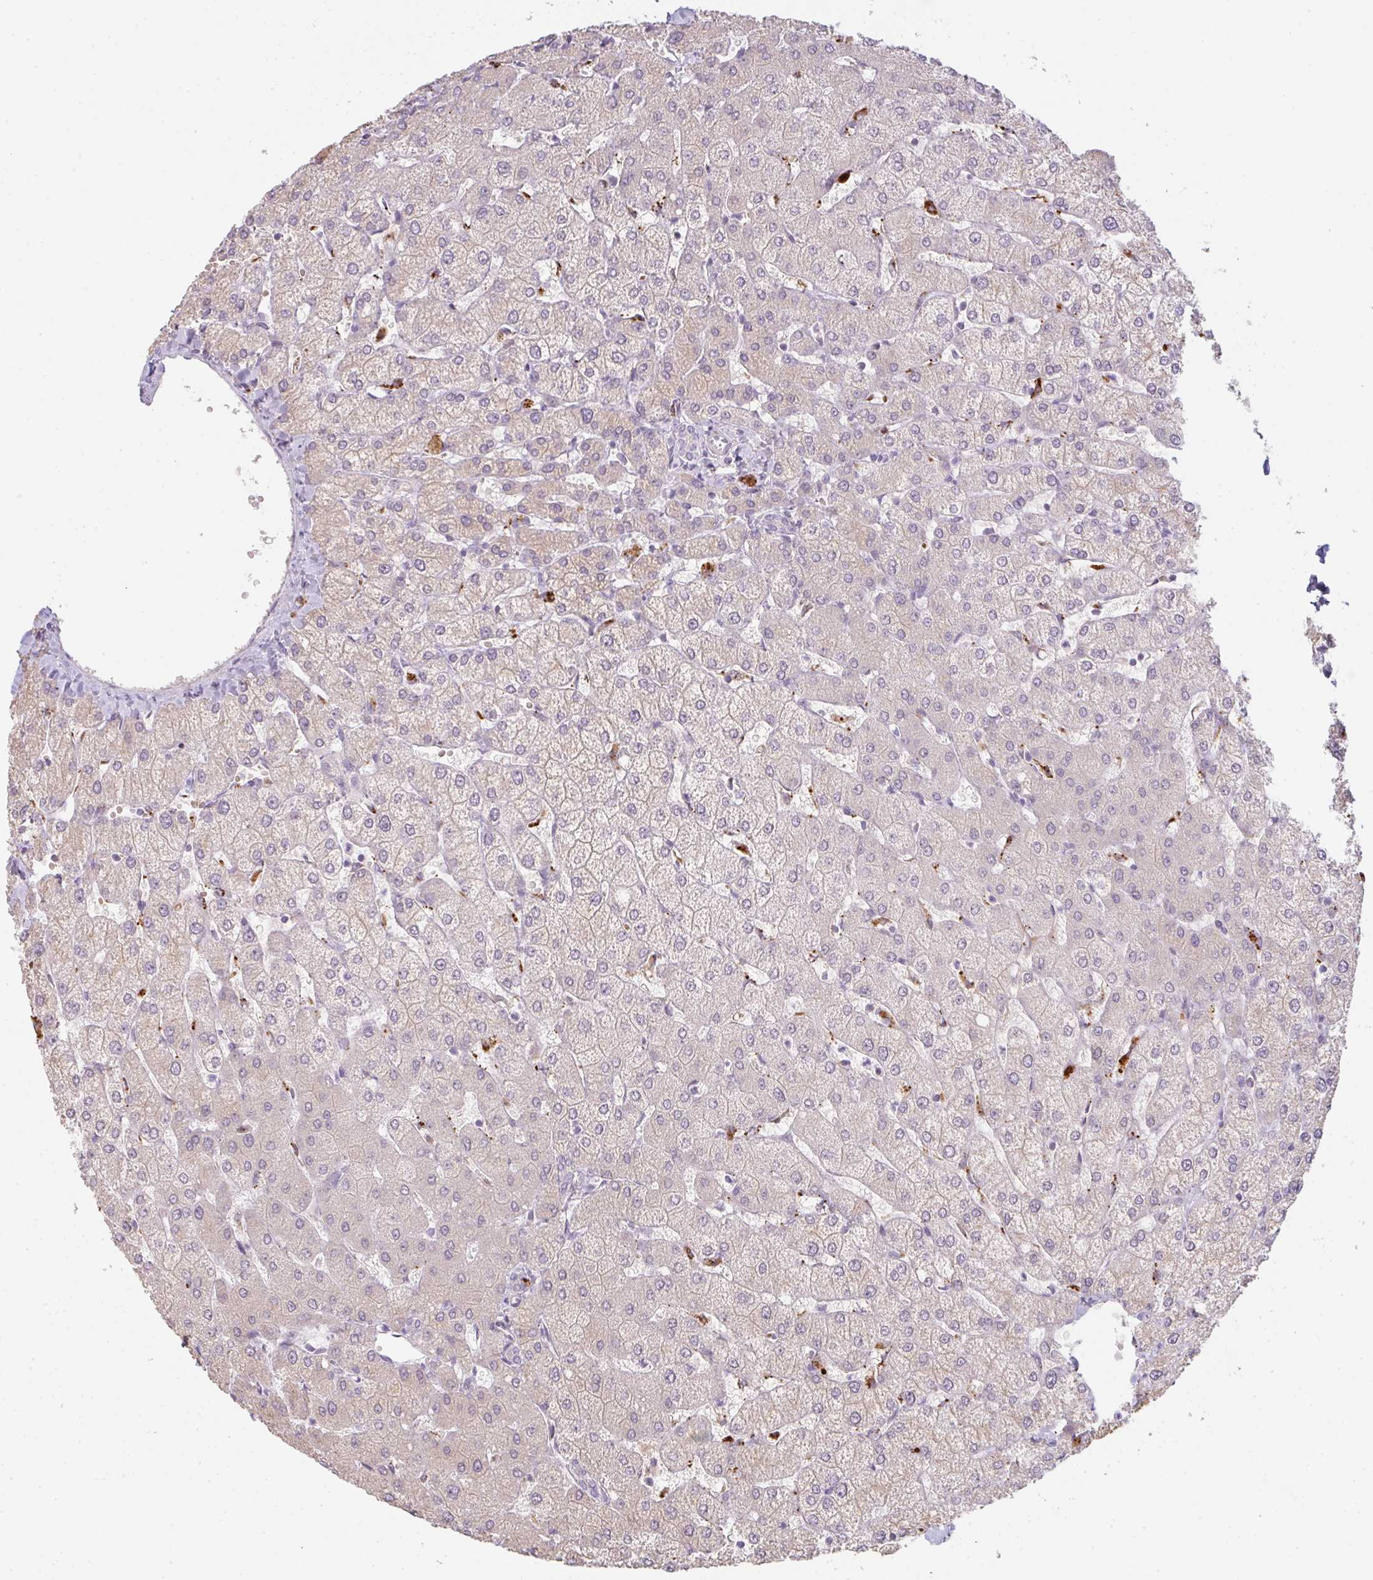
{"staining": {"intensity": "negative", "quantity": "none", "location": "none"}, "tissue": "liver", "cell_type": "Cholangiocytes", "image_type": "normal", "snomed": [{"axis": "morphology", "description": "Normal tissue, NOS"}, {"axis": "topography", "description": "Liver"}], "caption": "High power microscopy photomicrograph of an immunohistochemistry photomicrograph of benign liver, revealing no significant expression in cholangiocytes.", "gene": "TMEM237", "patient": {"sex": "female", "age": 54}}